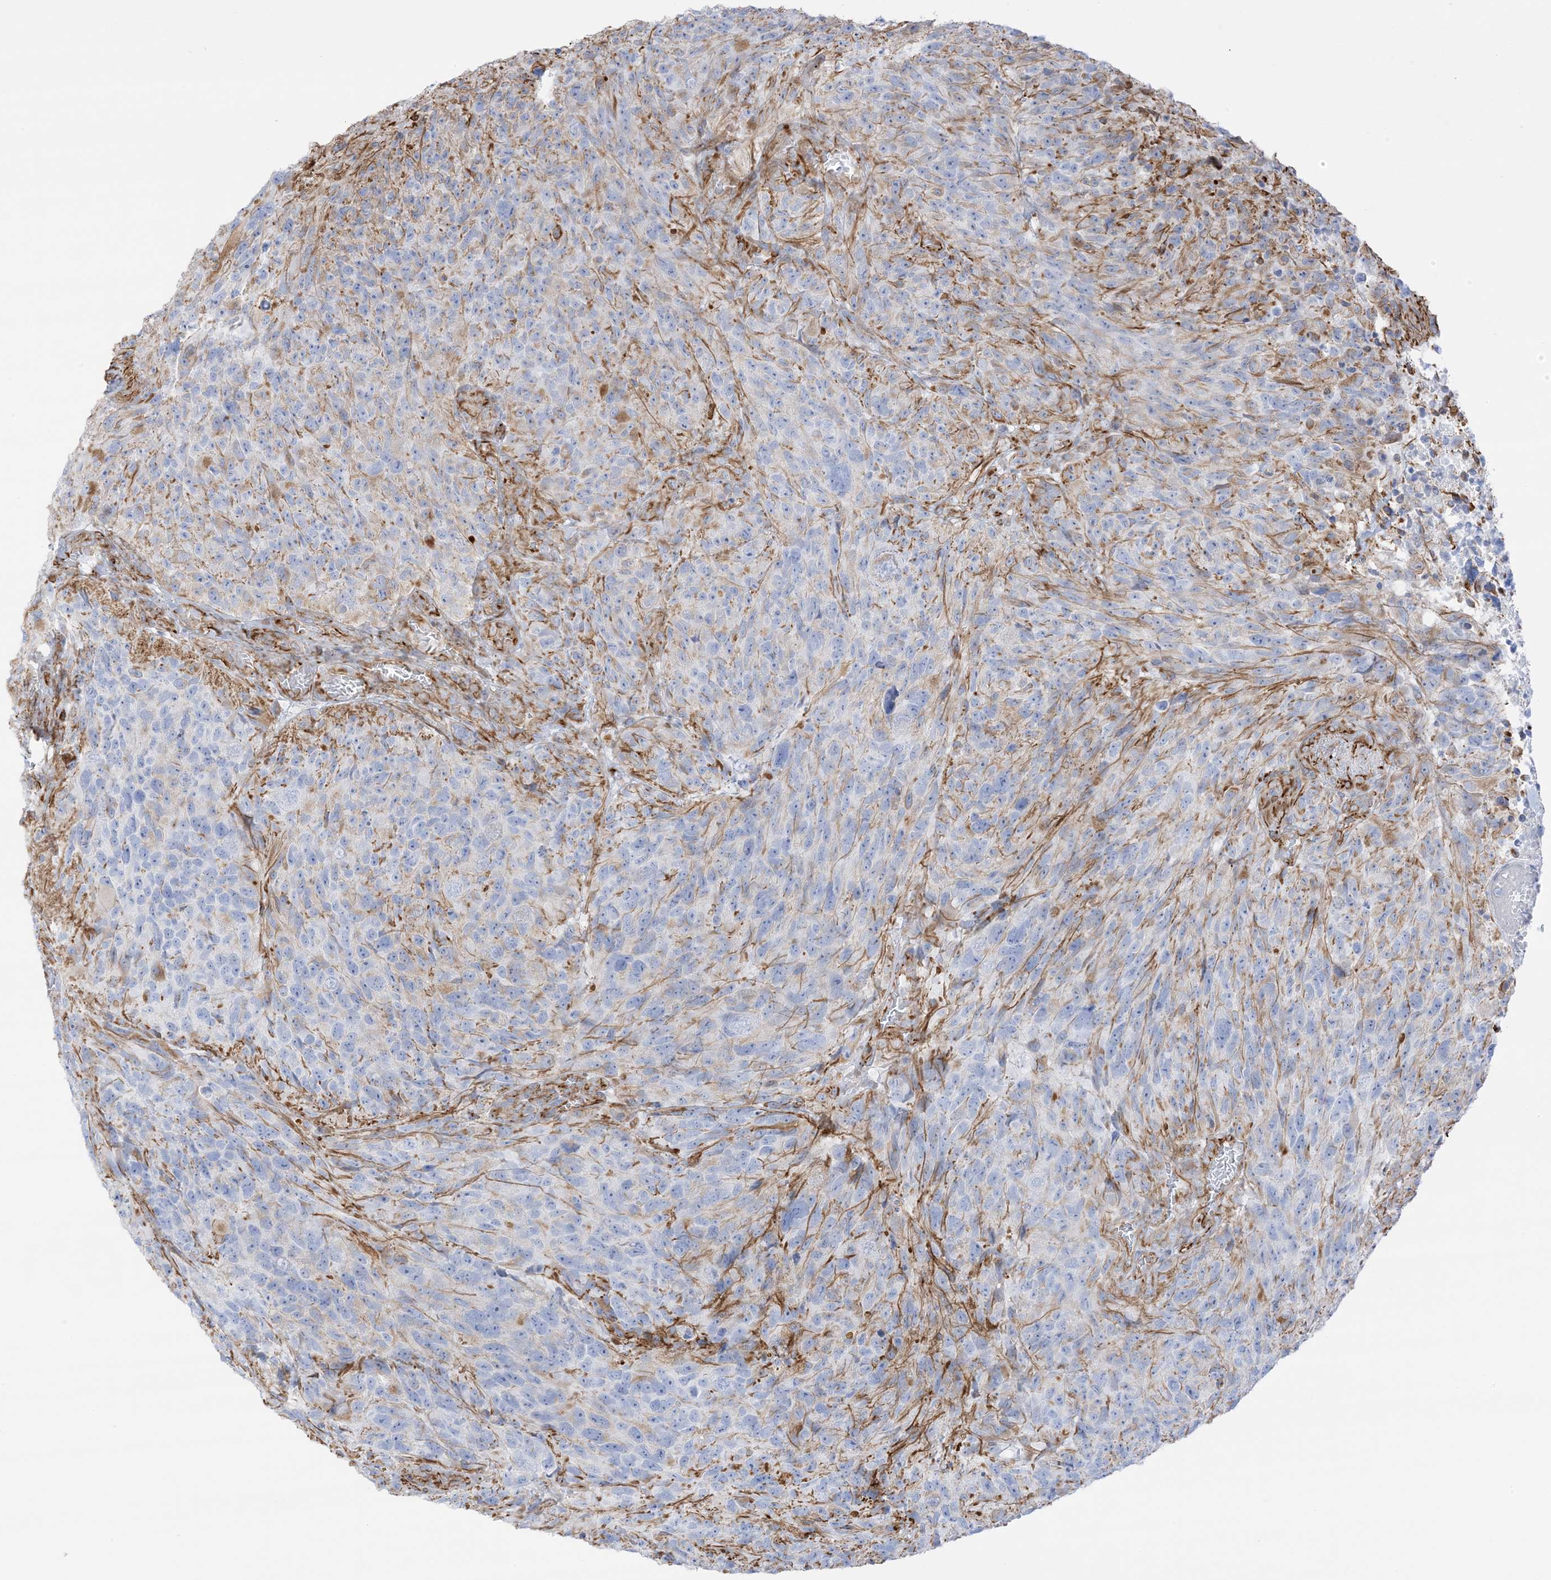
{"staining": {"intensity": "weak", "quantity": "<25%", "location": "cytoplasmic/membranous"}, "tissue": "glioma", "cell_type": "Tumor cells", "image_type": "cancer", "snomed": [{"axis": "morphology", "description": "Glioma, malignant, High grade"}, {"axis": "topography", "description": "Brain"}], "caption": "Immunohistochemistry (IHC) of high-grade glioma (malignant) reveals no positivity in tumor cells. (DAB IHC with hematoxylin counter stain).", "gene": "PID1", "patient": {"sex": "male", "age": 69}}